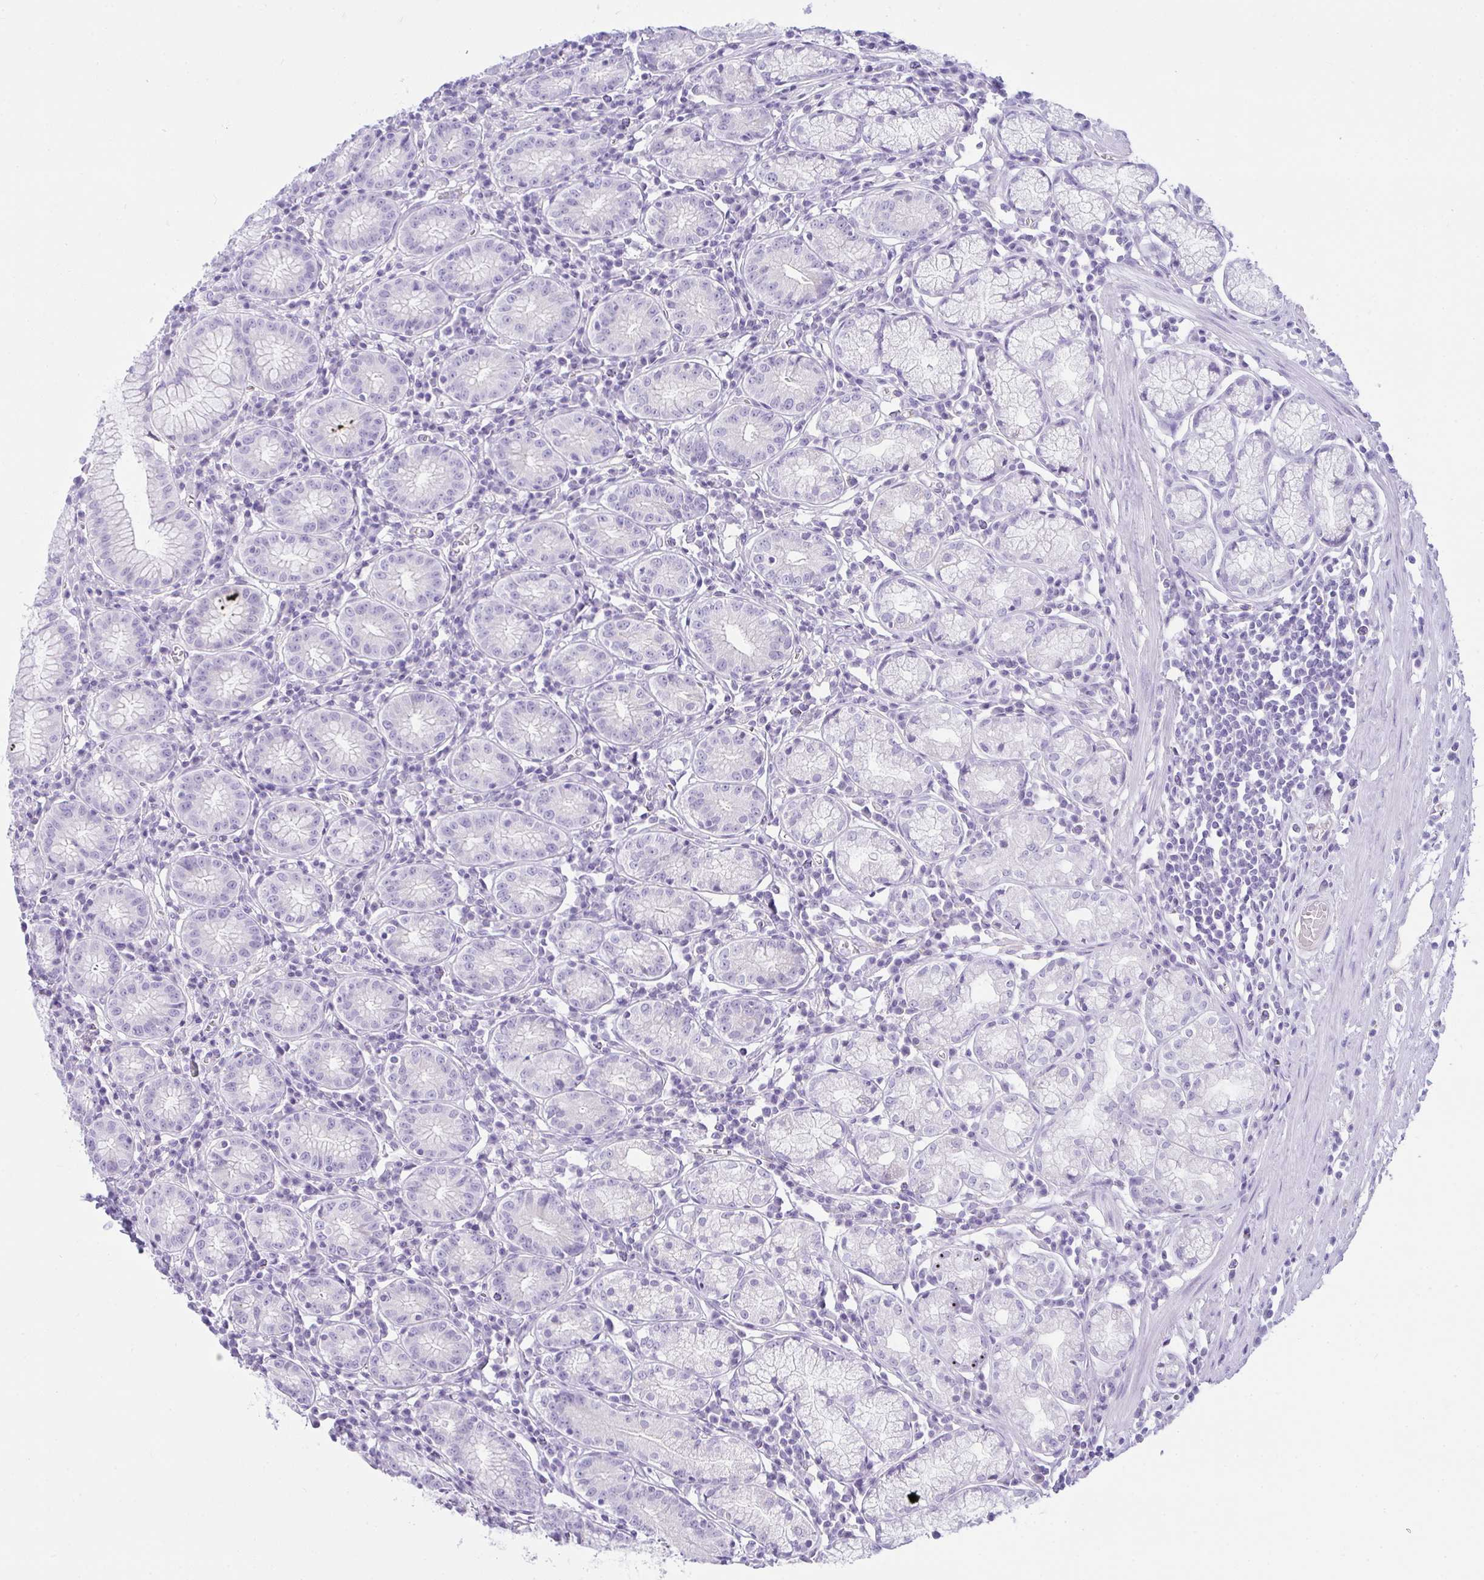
{"staining": {"intensity": "negative", "quantity": "none", "location": "none"}, "tissue": "stomach", "cell_type": "Glandular cells", "image_type": "normal", "snomed": [{"axis": "morphology", "description": "Normal tissue, NOS"}, {"axis": "topography", "description": "Stomach"}], "caption": "IHC of normal human stomach displays no staining in glandular cells. (DAB IHC, high magnification).", "gene": "RASL10A", "patient": {"sex": "male", "age": 55}}